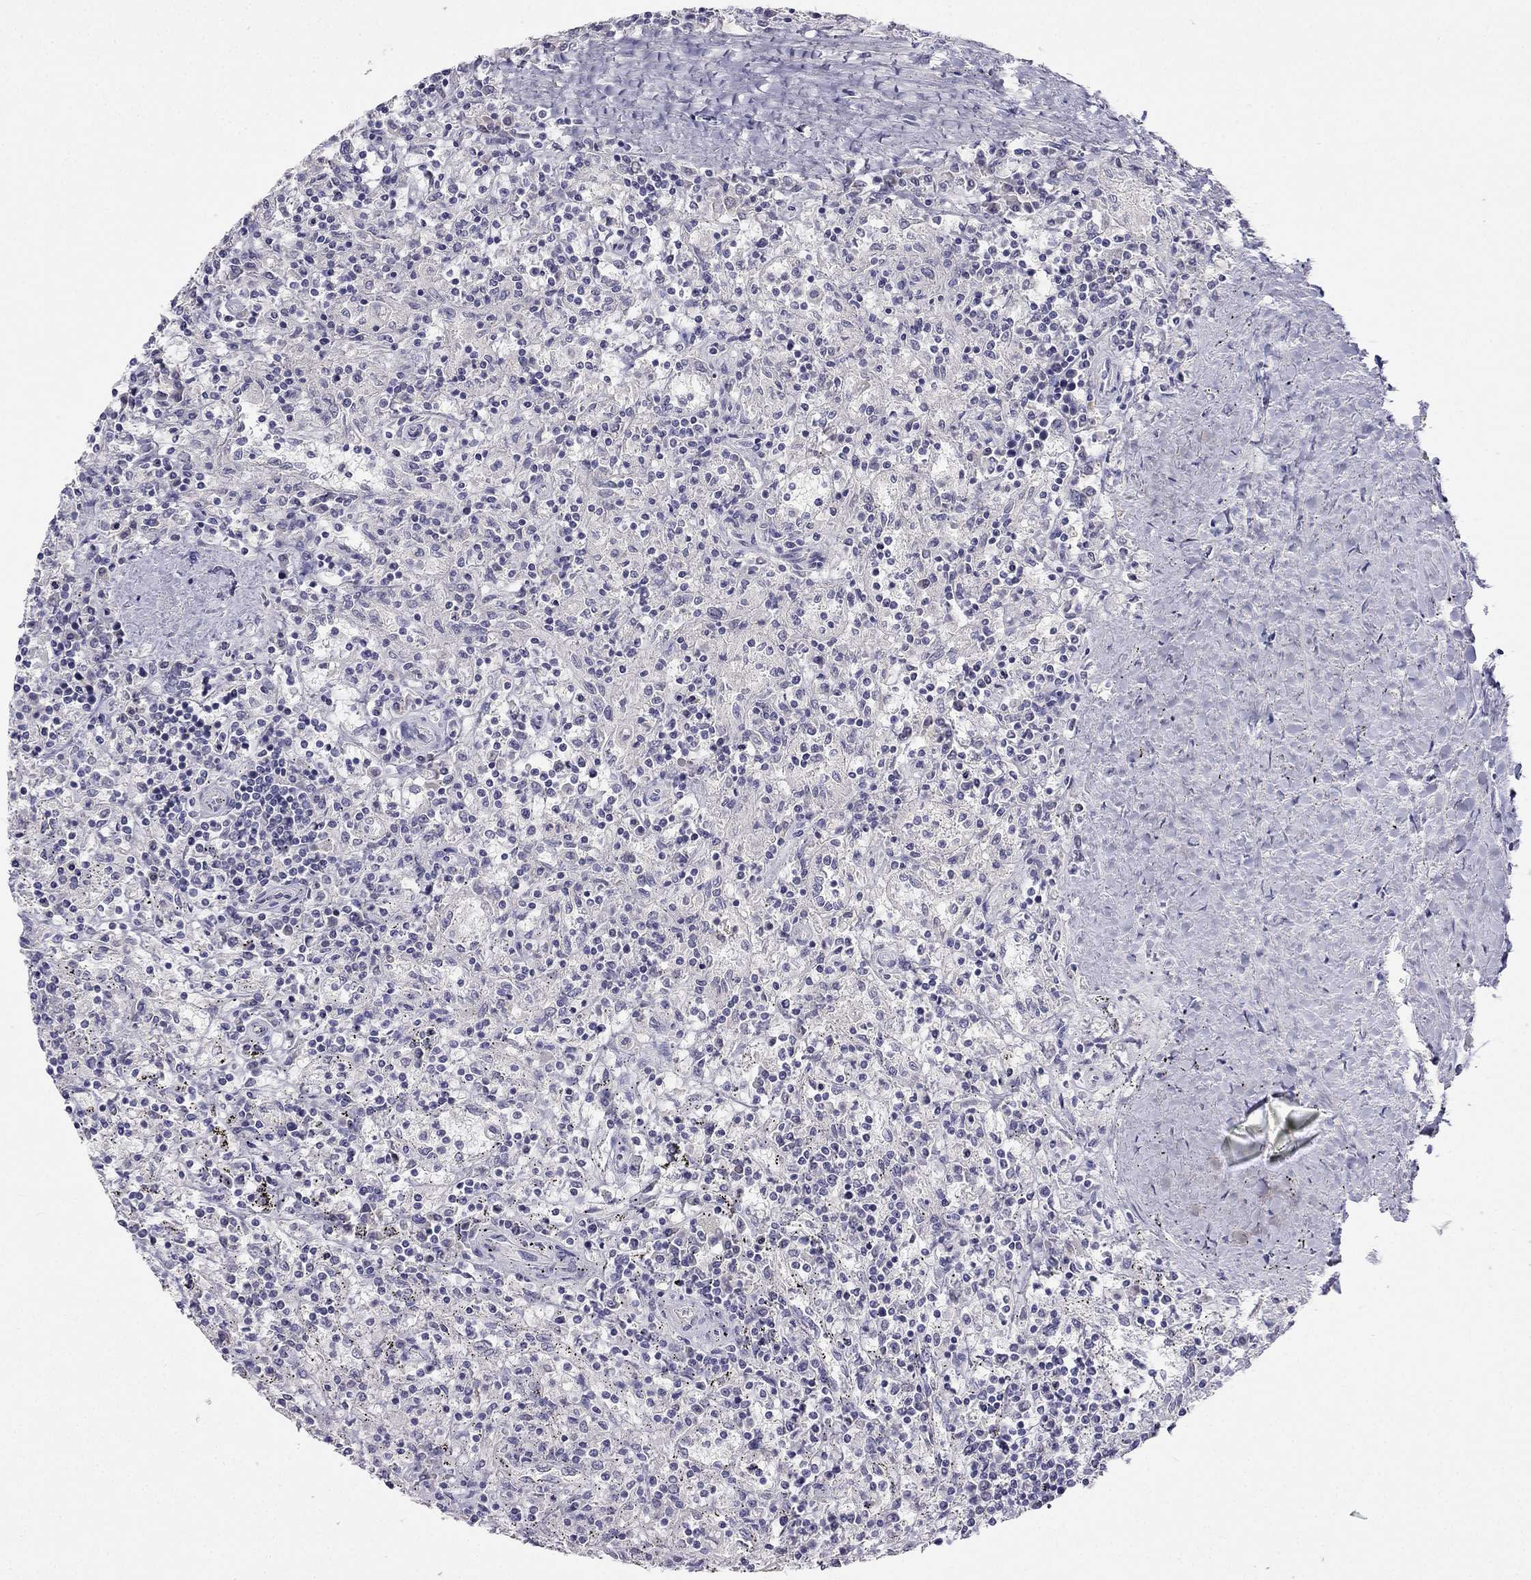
{"staining": {"intensity": "negative", "quantity": "none", "location": "none"}, "tissue": "lymphoma", "cell_type": "Tumor cells", "image_type": "cancer", "snomed": [{"axis": "morphology", "description": "Malignant lymphoma, non-Hodgkin's type, Low grade"}, {"axis": "topography", "description": "Spleen"}], "caption": "Low-grade malignant lymphoma, non-Hodgkin's type stained for a protein using immunohistochemistry exhibits no staining tumor cells.", "gene": "C16orf89", "patient": {"sex": "male", "age": 62}}